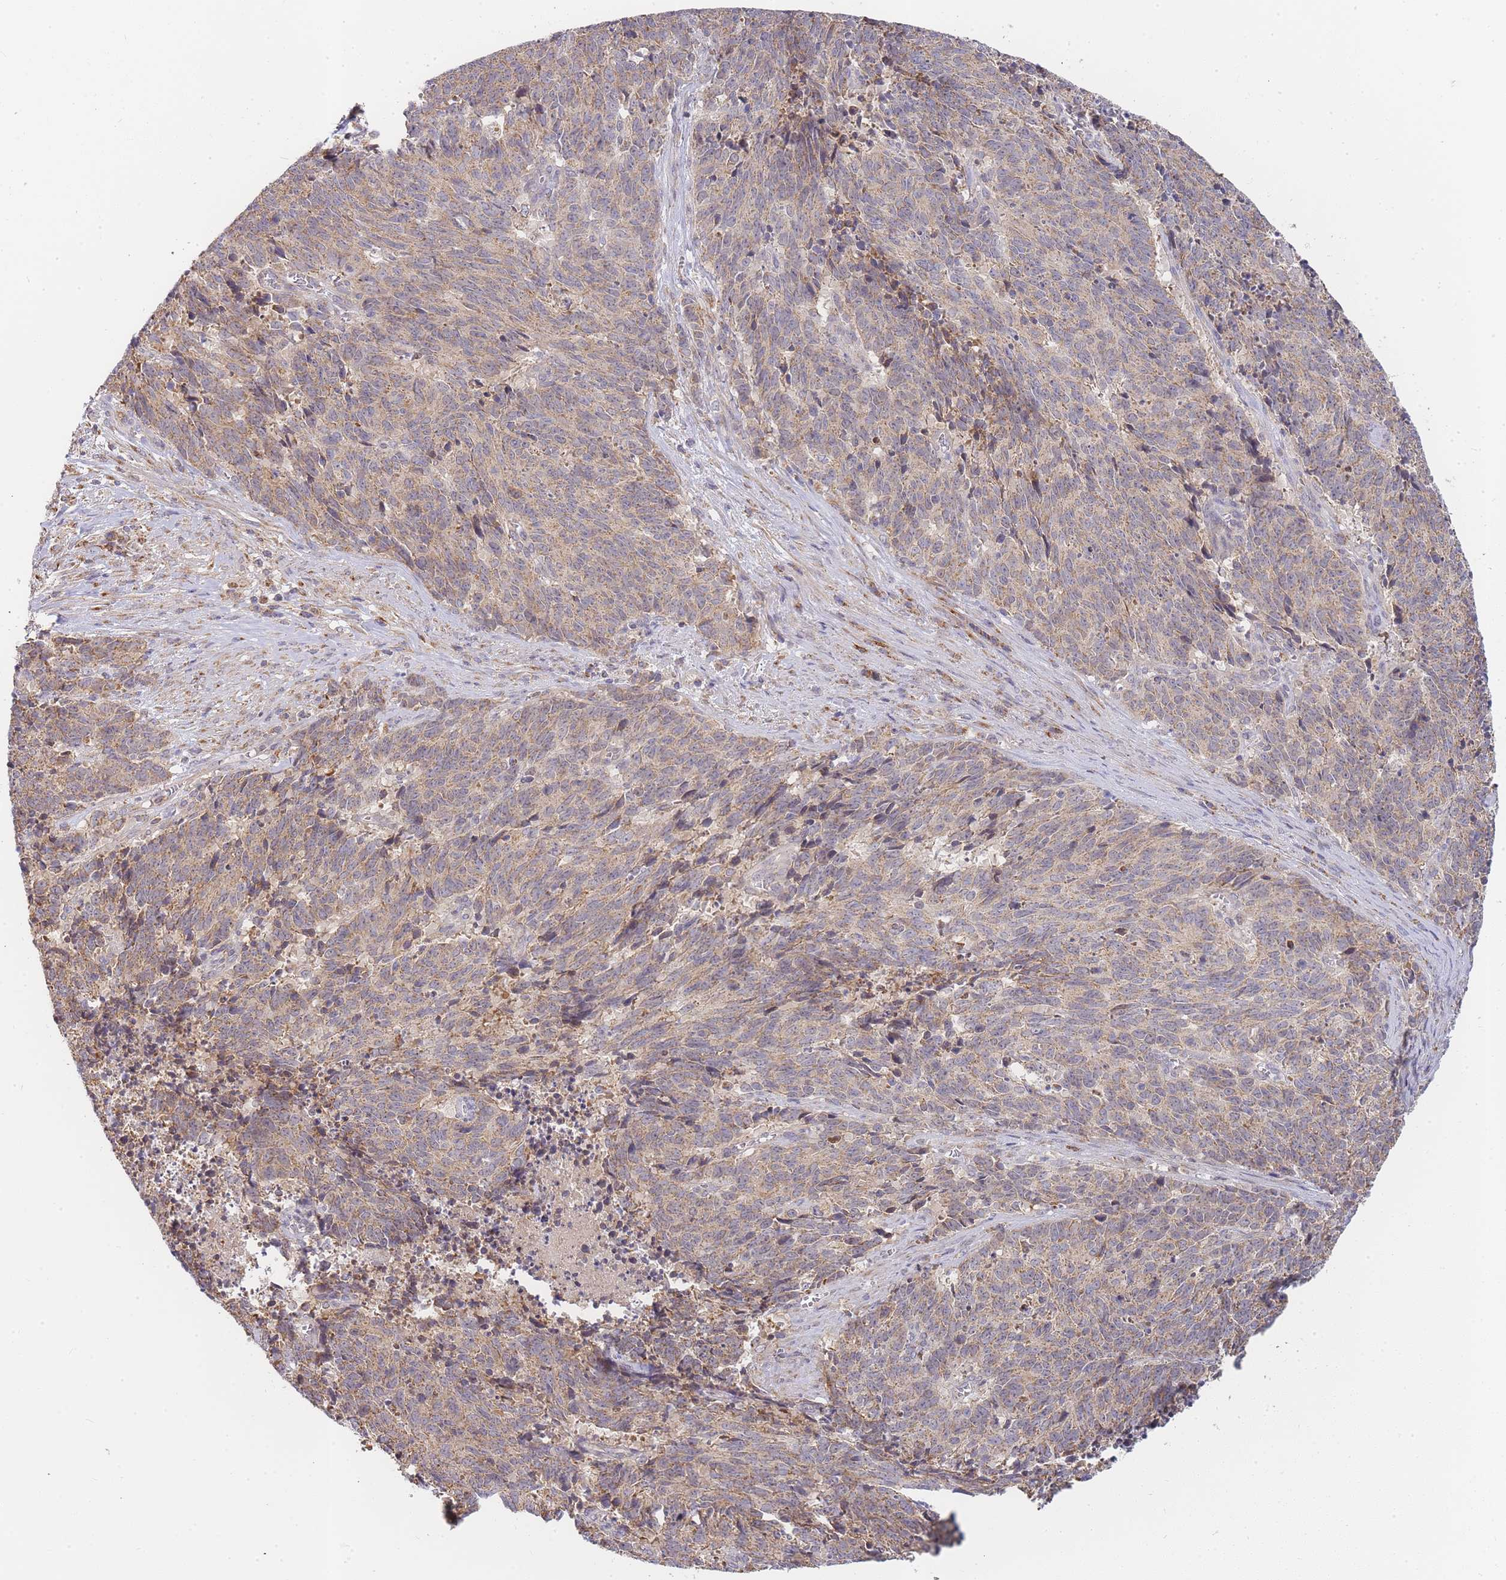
{"staining": {"intensity": "weak", "quantity": ">75%", "location": "cytoplasmic/membranous"}, "tissue": "cervical cancer", "cell_type": "Tumor cells", "image_type": "cancer", "snomed": [{"axis": "morphology", "description": "Squamous cell carcinoma, NOS"}, {"axis": "topography", "description": "Cervix"}], "caption": "The photomicrograph shows staining of cervical cancer (squamous cell carcinoma), revealing weak cytoplasmic/membranous protein positivity (brown color) within tumor cells.", "gene": "ADCY9", "patient": {"sex": "female", "age": 29}}